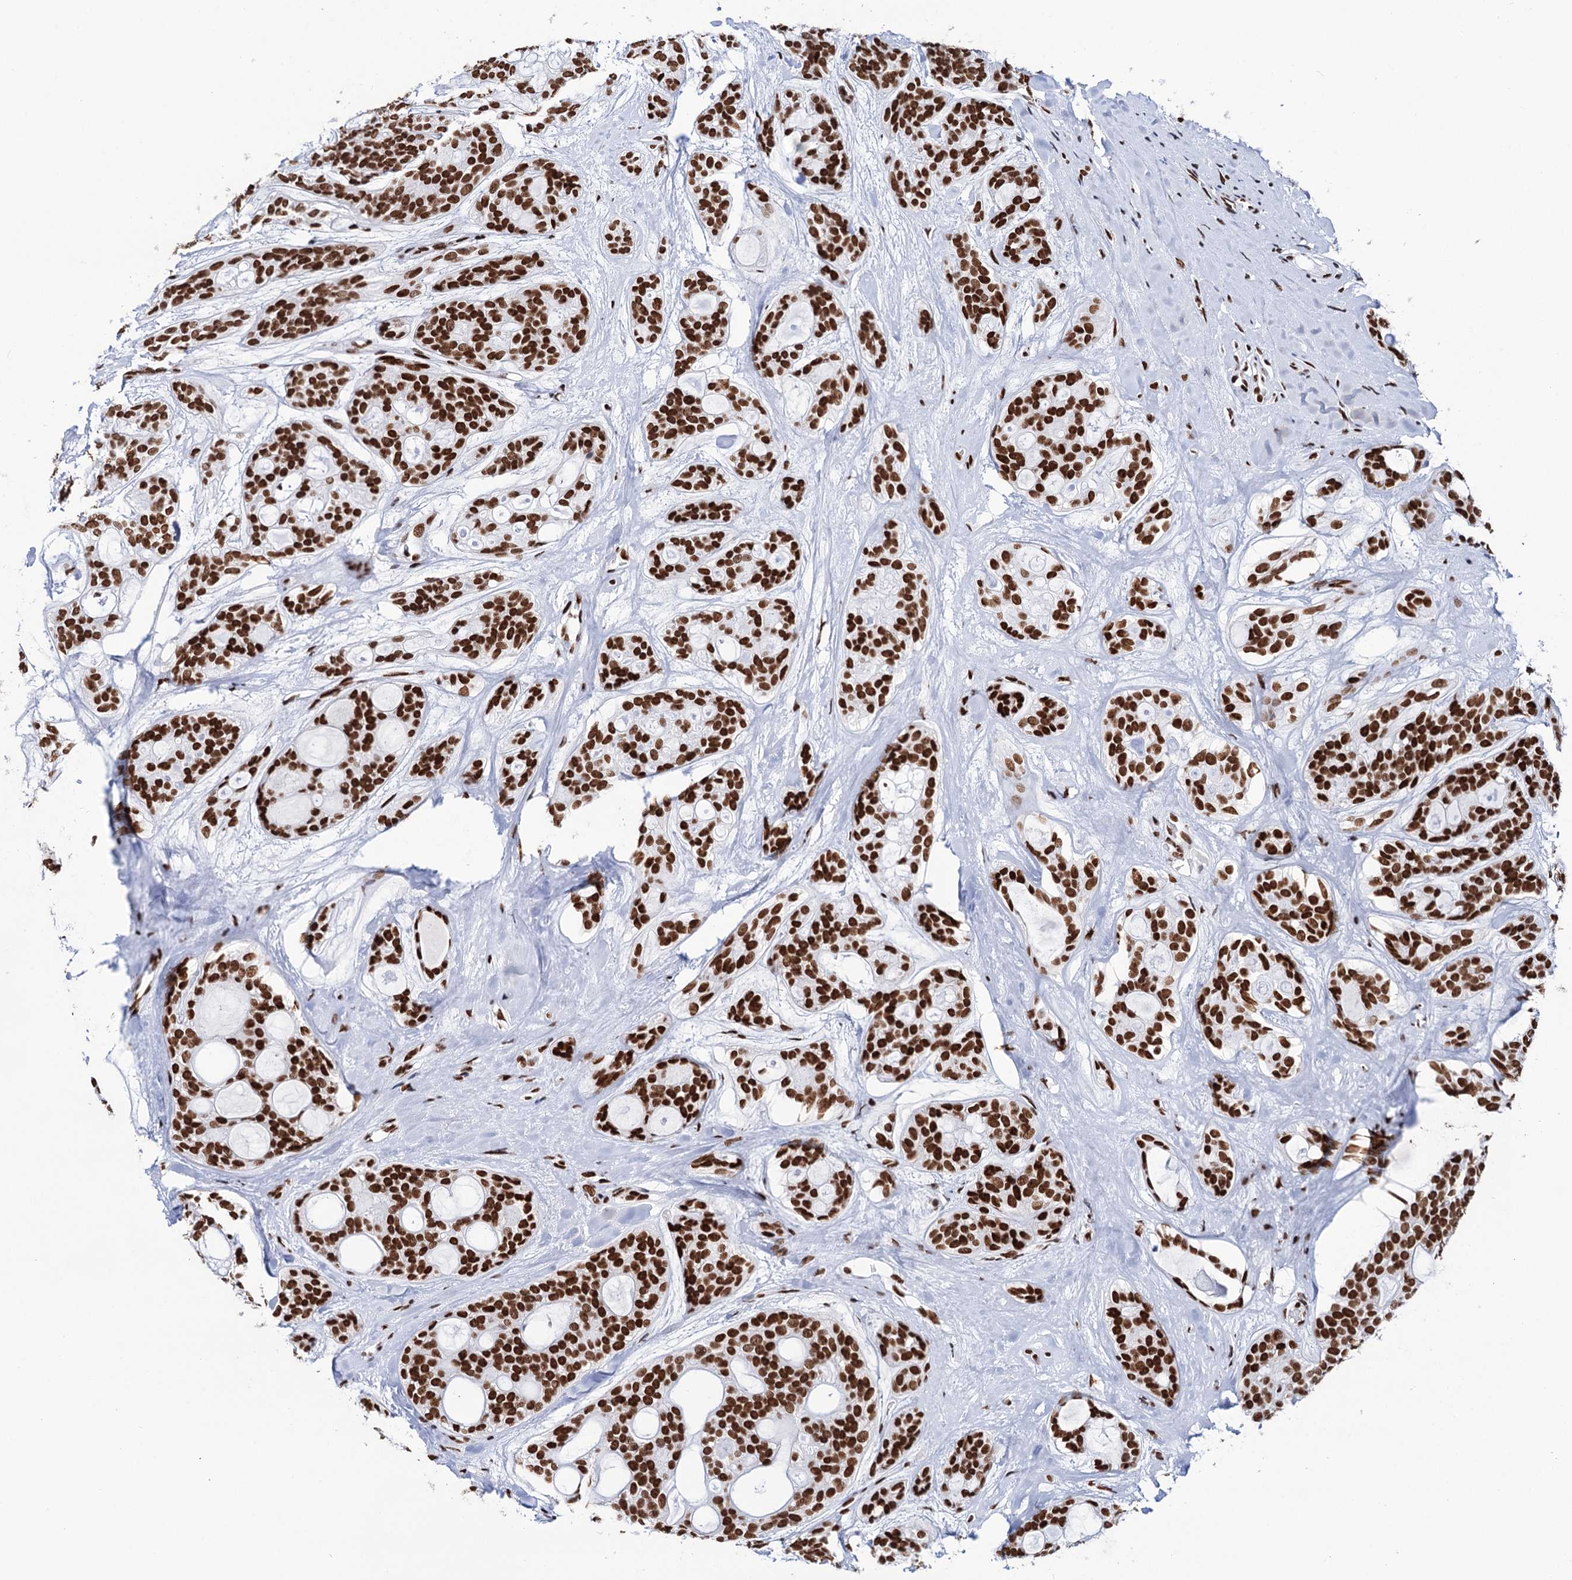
{"staining": {"intensity": "strong", "quantity": ">75%", "location": "nuclear"}, "tissue": "head and neck cancer", "cell_type": "Tumor cells", "image_type": "cancer", "snomed": [{"axis": "morphology", "description": "Adenocarcinoma, NOS"}, {"axis": "topography", "description": "Head-Neck"}], "caption": "This is a histology image of immunohistochemistry staining of head and neck adenocarcinoma, which shows strong expression in the nuclear of tumor cells.", "gene": "MATR3", "patient": {"sex": "male", "age": 66}}